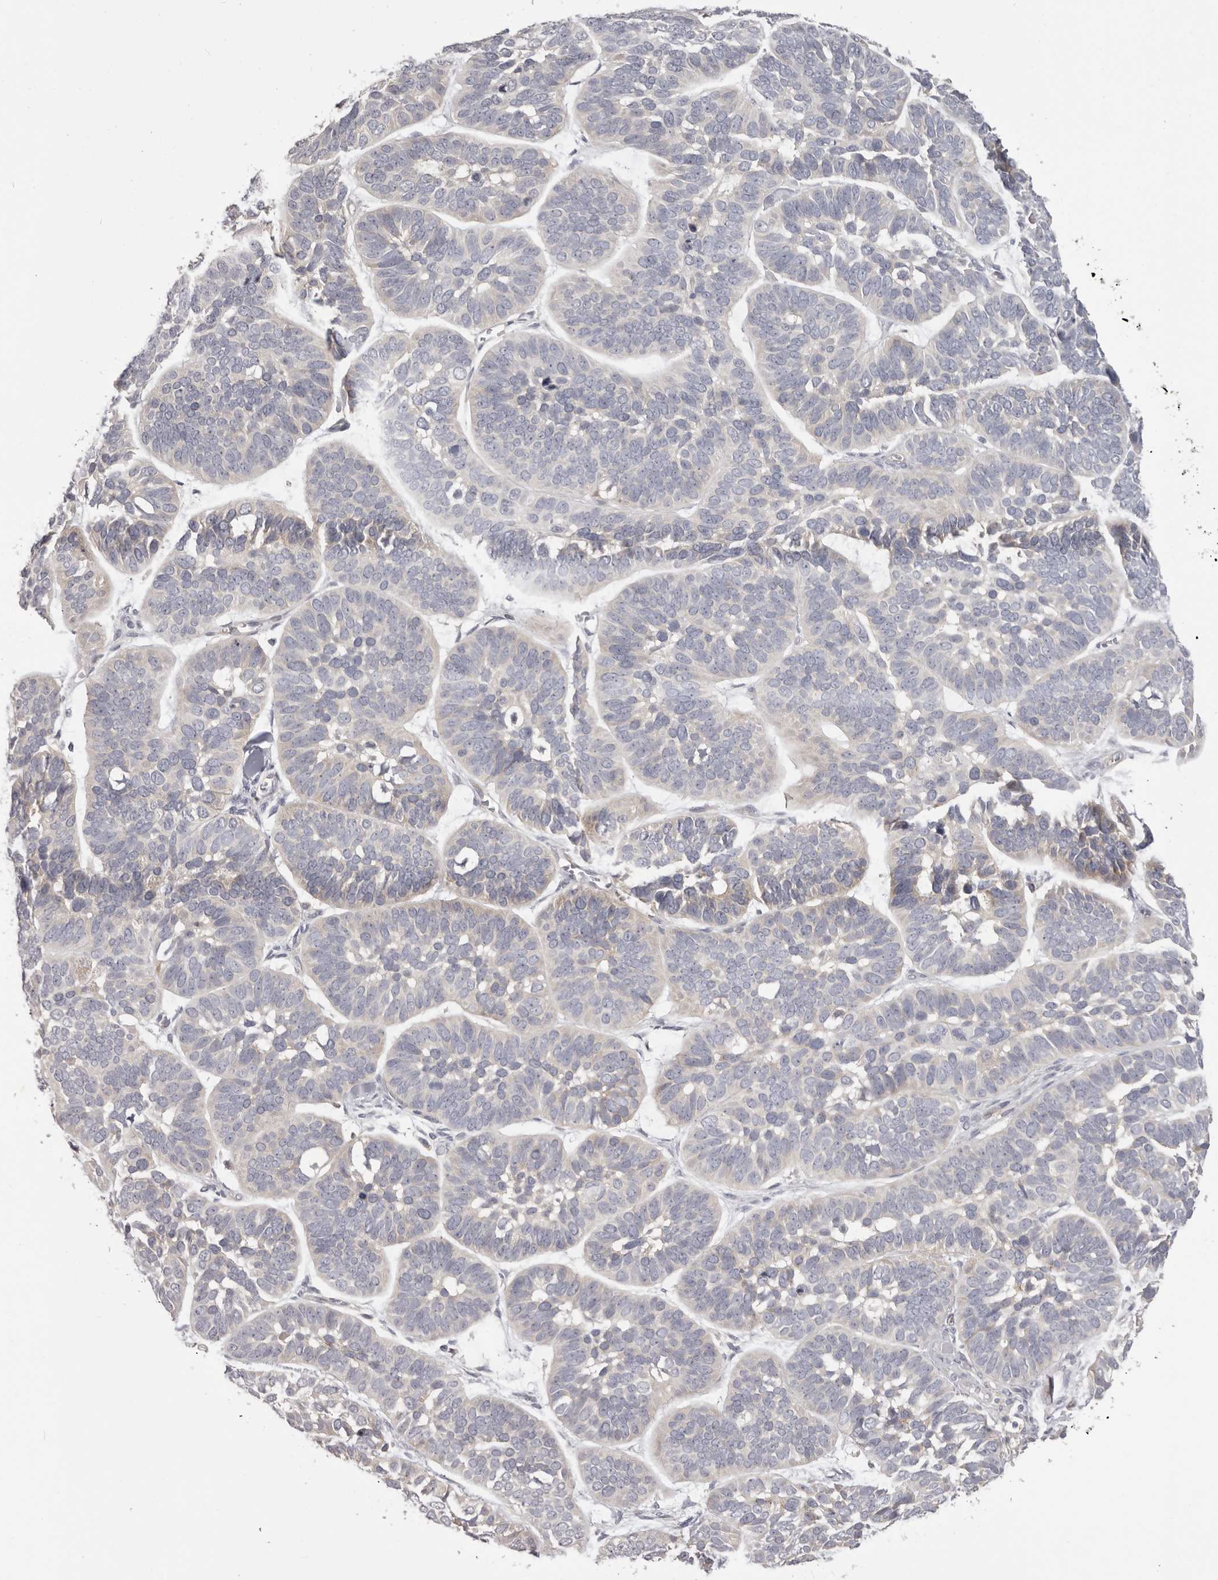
{"staining": {"intensity": "negative", "quantity": "none", "location": "none"}, "tissue": "skin cancer", "cell_type": "Tumor cells", "image_type": "cancer", "snomed": [{"axis": "morphology", "description": "Basal cell carcinoma"}, {"axis": "topography", "description": "Skin"}], "caption": "This is a photomicrograph of immunohistochemistry staining of basal cell carcinoma (skin), which shows no expression in tumor cells.", "gene": "OTUD3", "patient": {"sex": "male", "age": 62}}